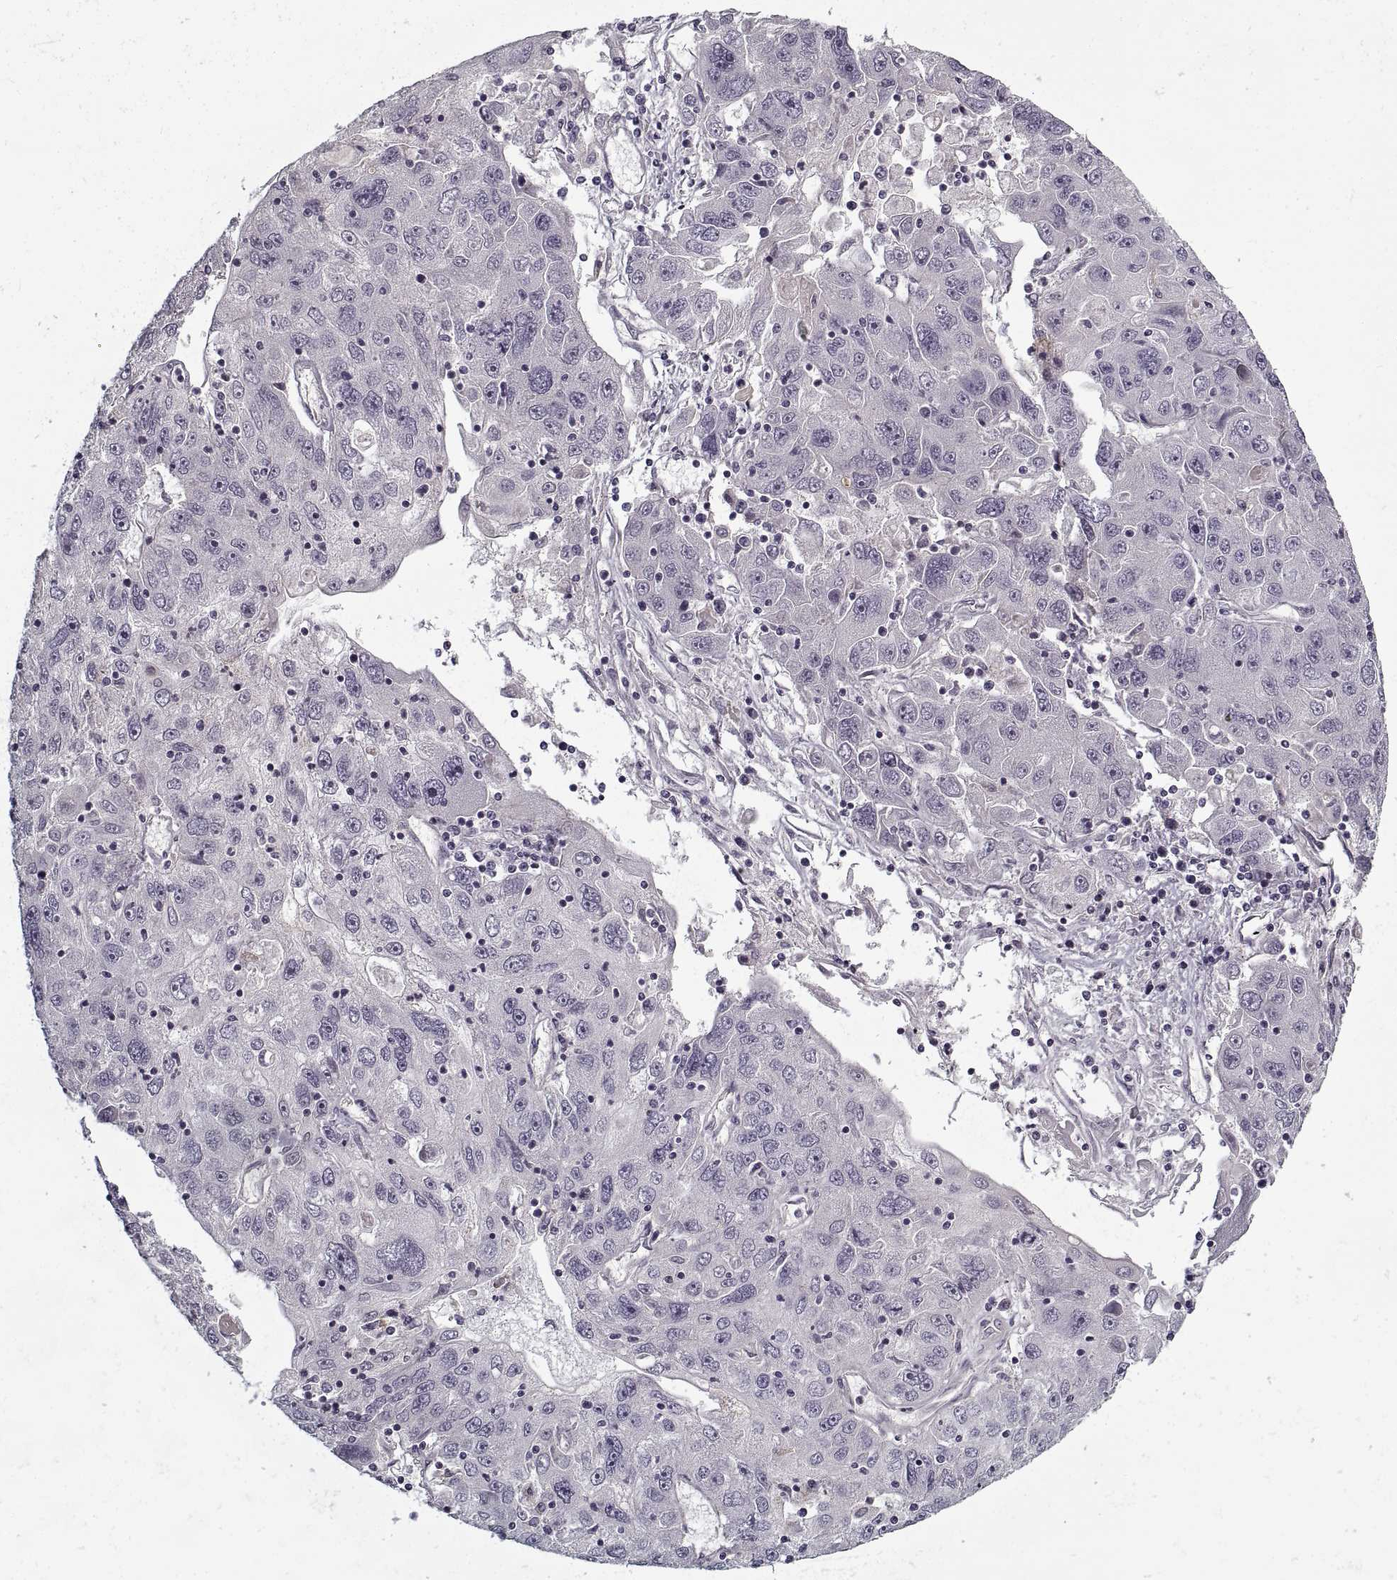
{"staining": {"intensity": "negative", "quantity": "none", "location": "none"}, "tissue": "stomach cancer", "cell_type": "Tumor cells", "image_type": "cancer", "snomed": [{"axis": "morphology", "description": "Adenocarcinoma, NOS"}, {"axis": "topography", "description": "Stomach"}], "caption": "A high-resolution micrograph shows immunohistochemistry staining of stomach cancer (adenocarcinoma), which reveals no significant positivity in tumor cells.", "gene": "LAMB2", "patient": {"sex": "male", "age": 56}}